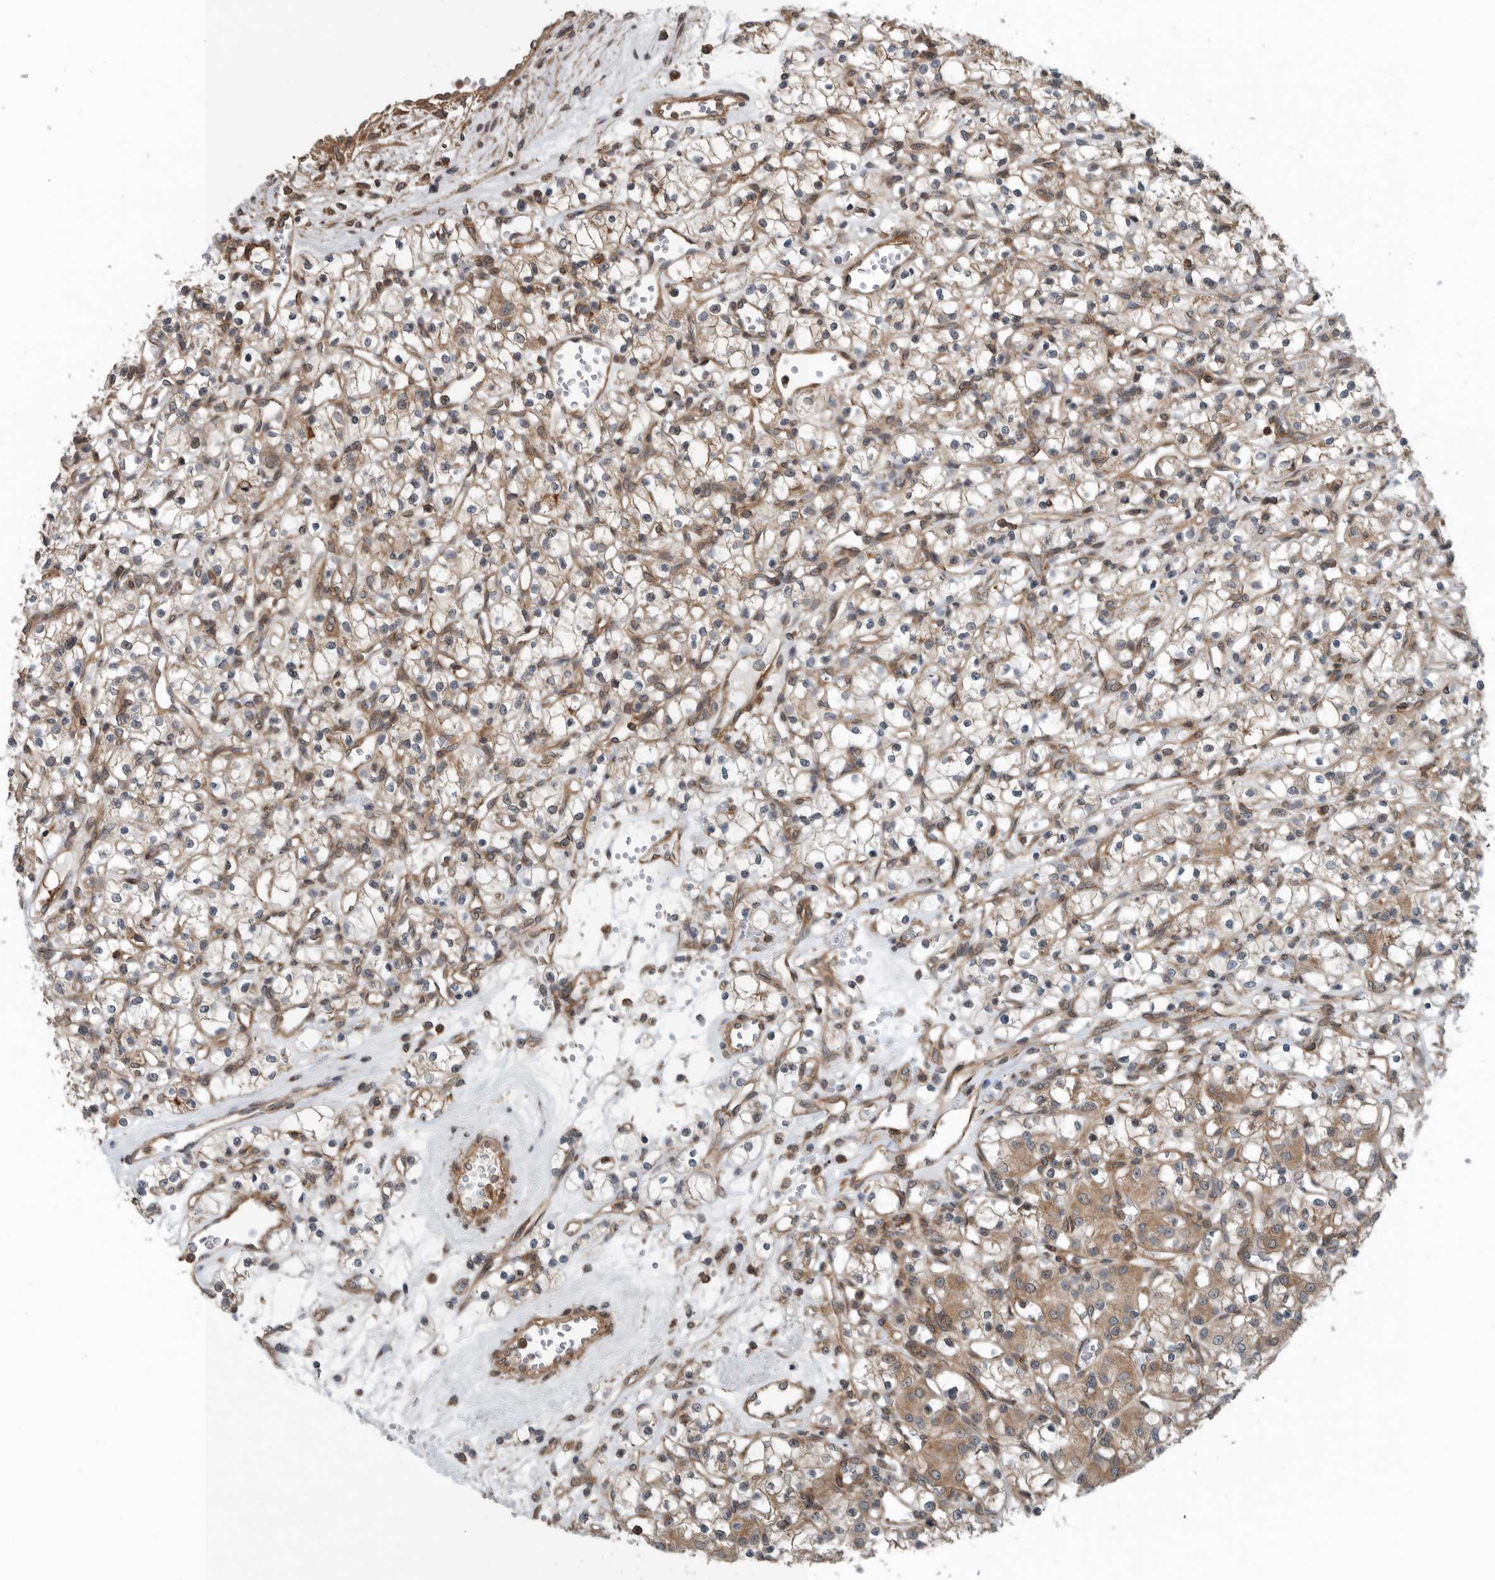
{"staining": {"intensity": "weak", "quantity": "25%-75%", "location": "cytoplasmic/membranous"}, "tissue": "renal cancer", "cell_type": "Tumor cells", "image_type": "cancer", "snomed": [{"axis": "morphology", "description": "Adenocarcinoma, NOS"}, {"axis": "topography", "description": "Kidney"}], "caption": "This image displays renal cancer (adenocarcinoma) stained with immunohistochemistry to label a protein in brown. The cytoplasmic/membranous of tumor cells show weak positivity for the protein. Nuclei are counter-stained blue.", "gene": "AMFR", "patient": {"sex": "female", "age": 59}}